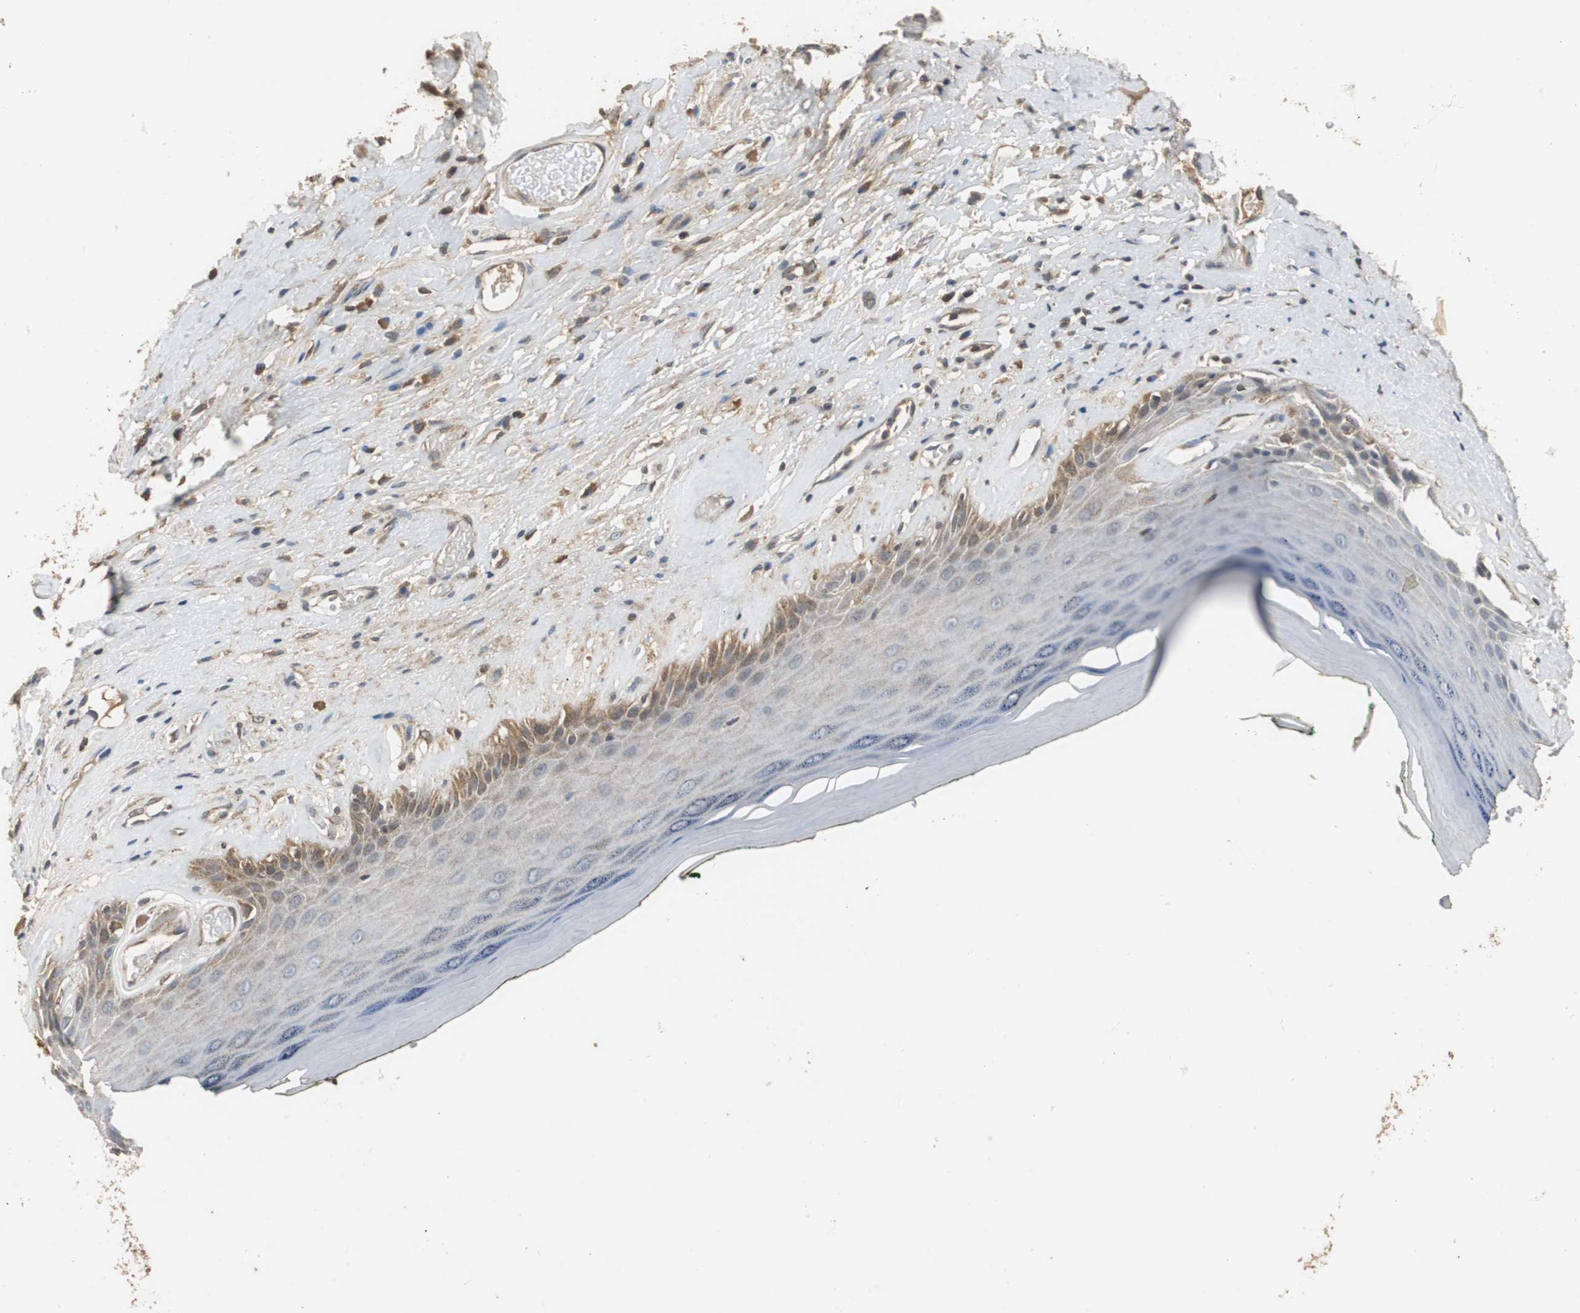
{"staining": {"intensity": "weak", "quantity": "25%-75%", "location": "cytoplasmic/membranous"}, "tissue": "skin", "cell_type": "Epidermal cells", "image_type": "normal", "snomed": [{"axis": "morphology", "description": "Normal tissue, NOS"}, {"axis": "morphology", "description": "Inflammation, NOS"}, {"axis": "topography", "description": "Vulva"}], "caption": "Brown immunohistochemical staining in benign human skin demonstrates weak cytoplasmic/membranous expression in approximately 25%-75% of epidermal cells. (DAB IHC with brightfield microscopy, high magnification).", "gene": "VBP1", "patient": {"sex": "female", "age": 84}}